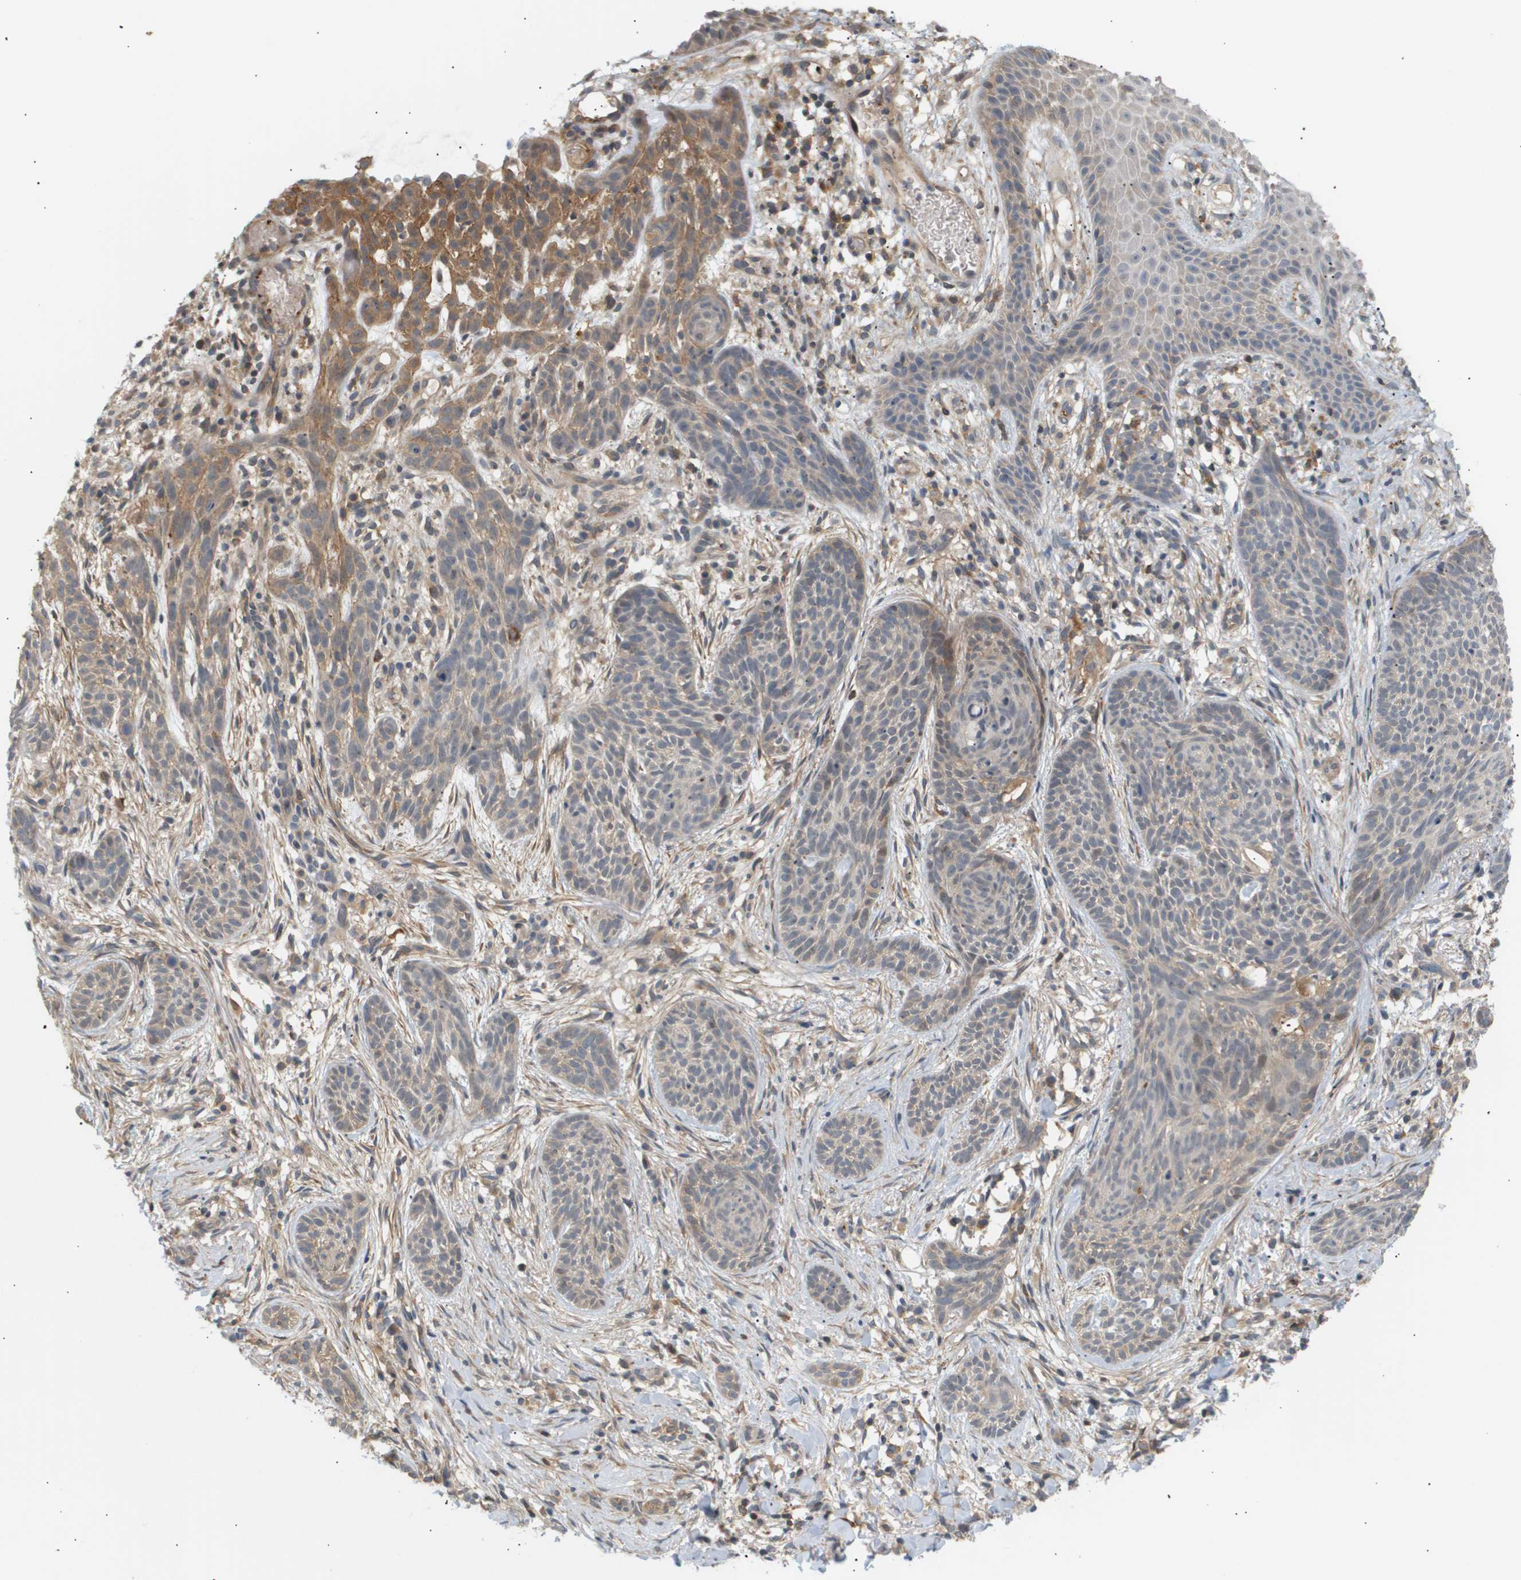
{"staining": {"intensity": "weak", "quantity": "25%-75%", "location": "cytoplasmic/membranous"}, "tissue": "skin cancer", "cell_type": "Tumor cells", "image_type": "cancer", "snomed": [{"axis": "morphology", "description": "Basal cell carcinoma"}, {"axis": "topography", "description": "Skin"}], "caption": "IHC (DAB (3,3'-diaminobenzidine)) staining of skin cancer displays weak cytoplasmic/membranous protein positivity in about 25%-75% of tumor cells. The staining was performed using DAB (3,3'-diaminobenzidine), with brown indicating positive protein expression. Nuclei are stained blue with hematoxylin.", "gene": "CORO2B", "patient": {"sex": "female", "age": 59}}